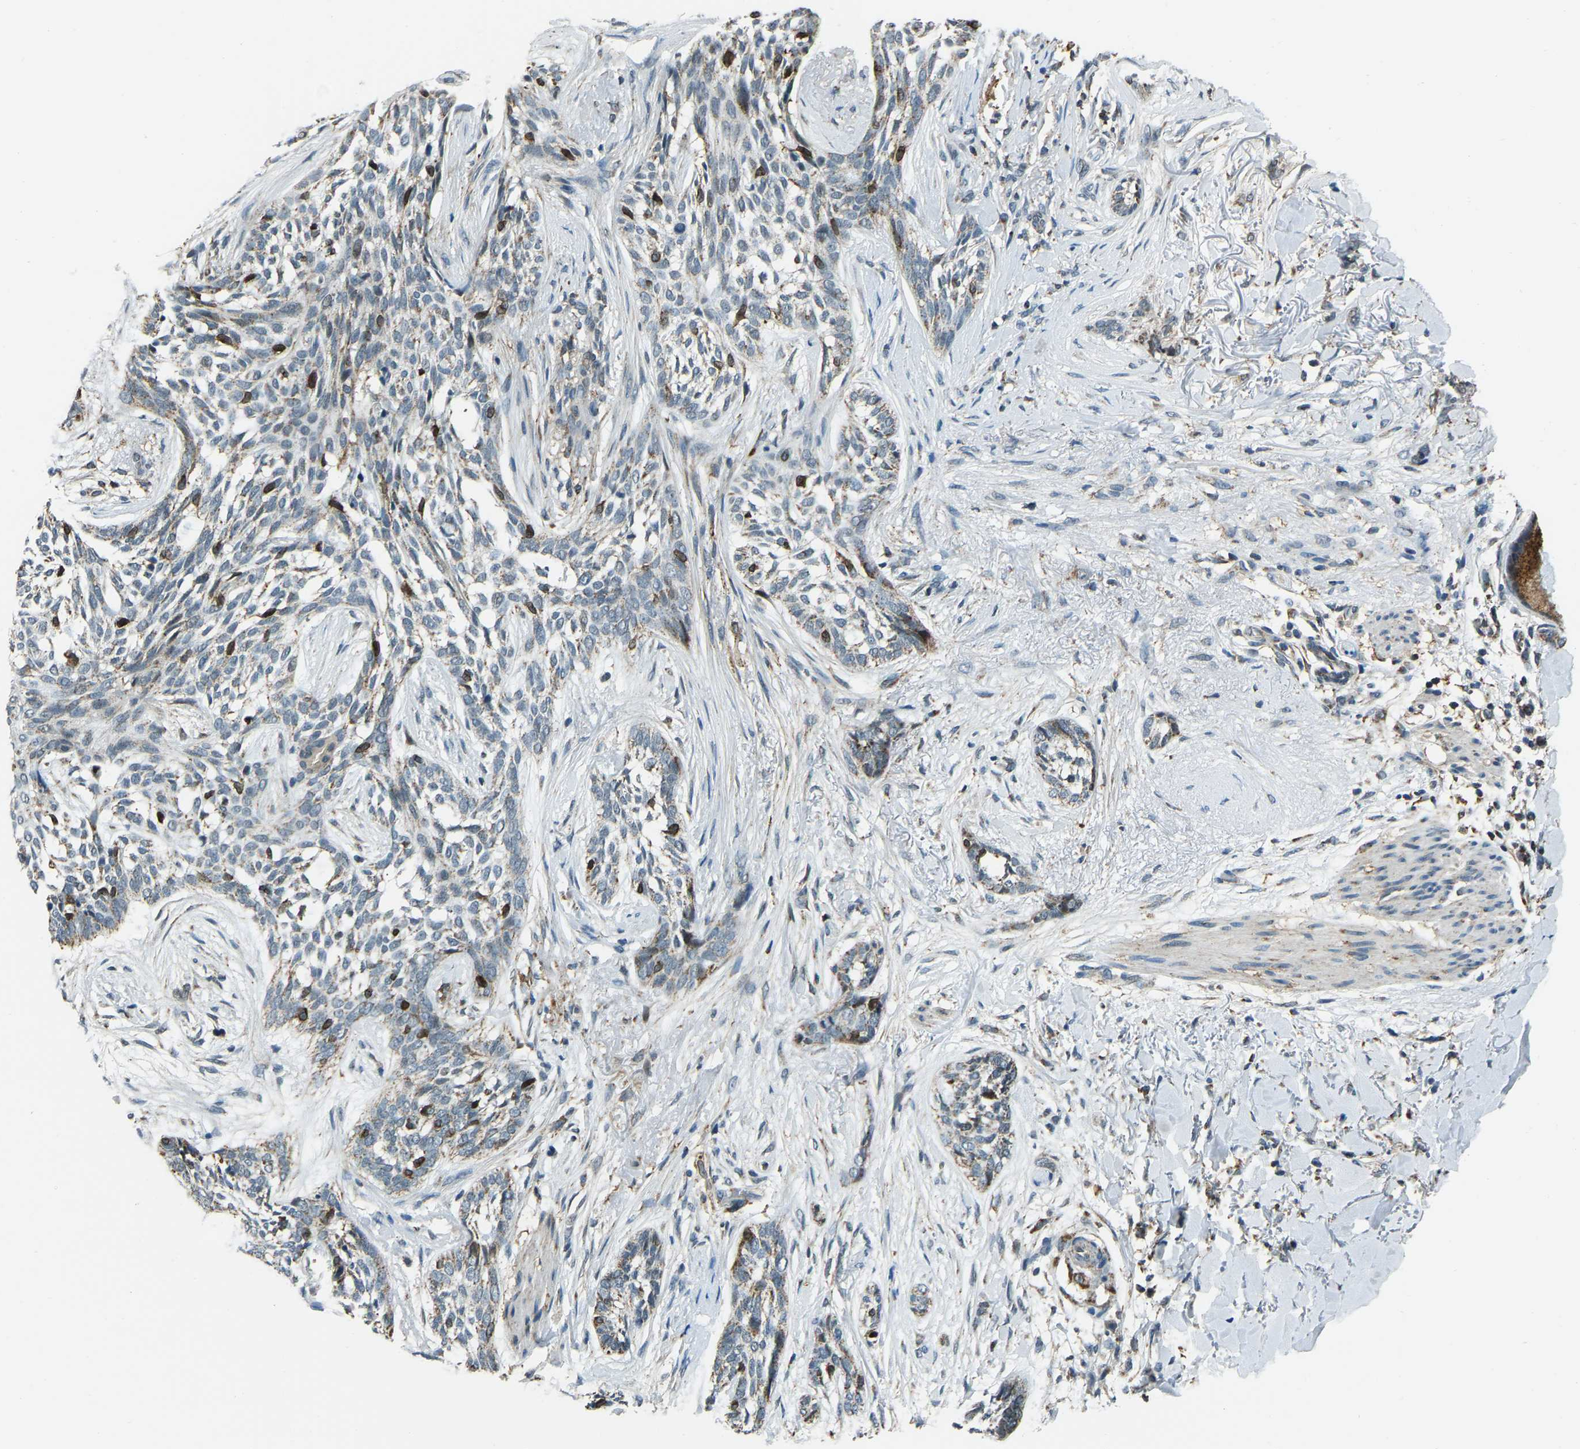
{"staining": {"intensity": "negative", "quantity": "none", "location": "none"}, "tissue": "skin cancer", "cell_type": "Tumor cells", "image_type": "cancer", "snomed": [{"axis": "morphology", "description": "Basal cell carcinoma"}, {"axis": "topography", "description": "Skin"}], "caption": "Immunohistochemical staining of skin cancer (basal cell carcinoma) shows no significant staining in tumor cells.", "gene": "RBM33", "patient": {"sex": "female", "age": 88}}